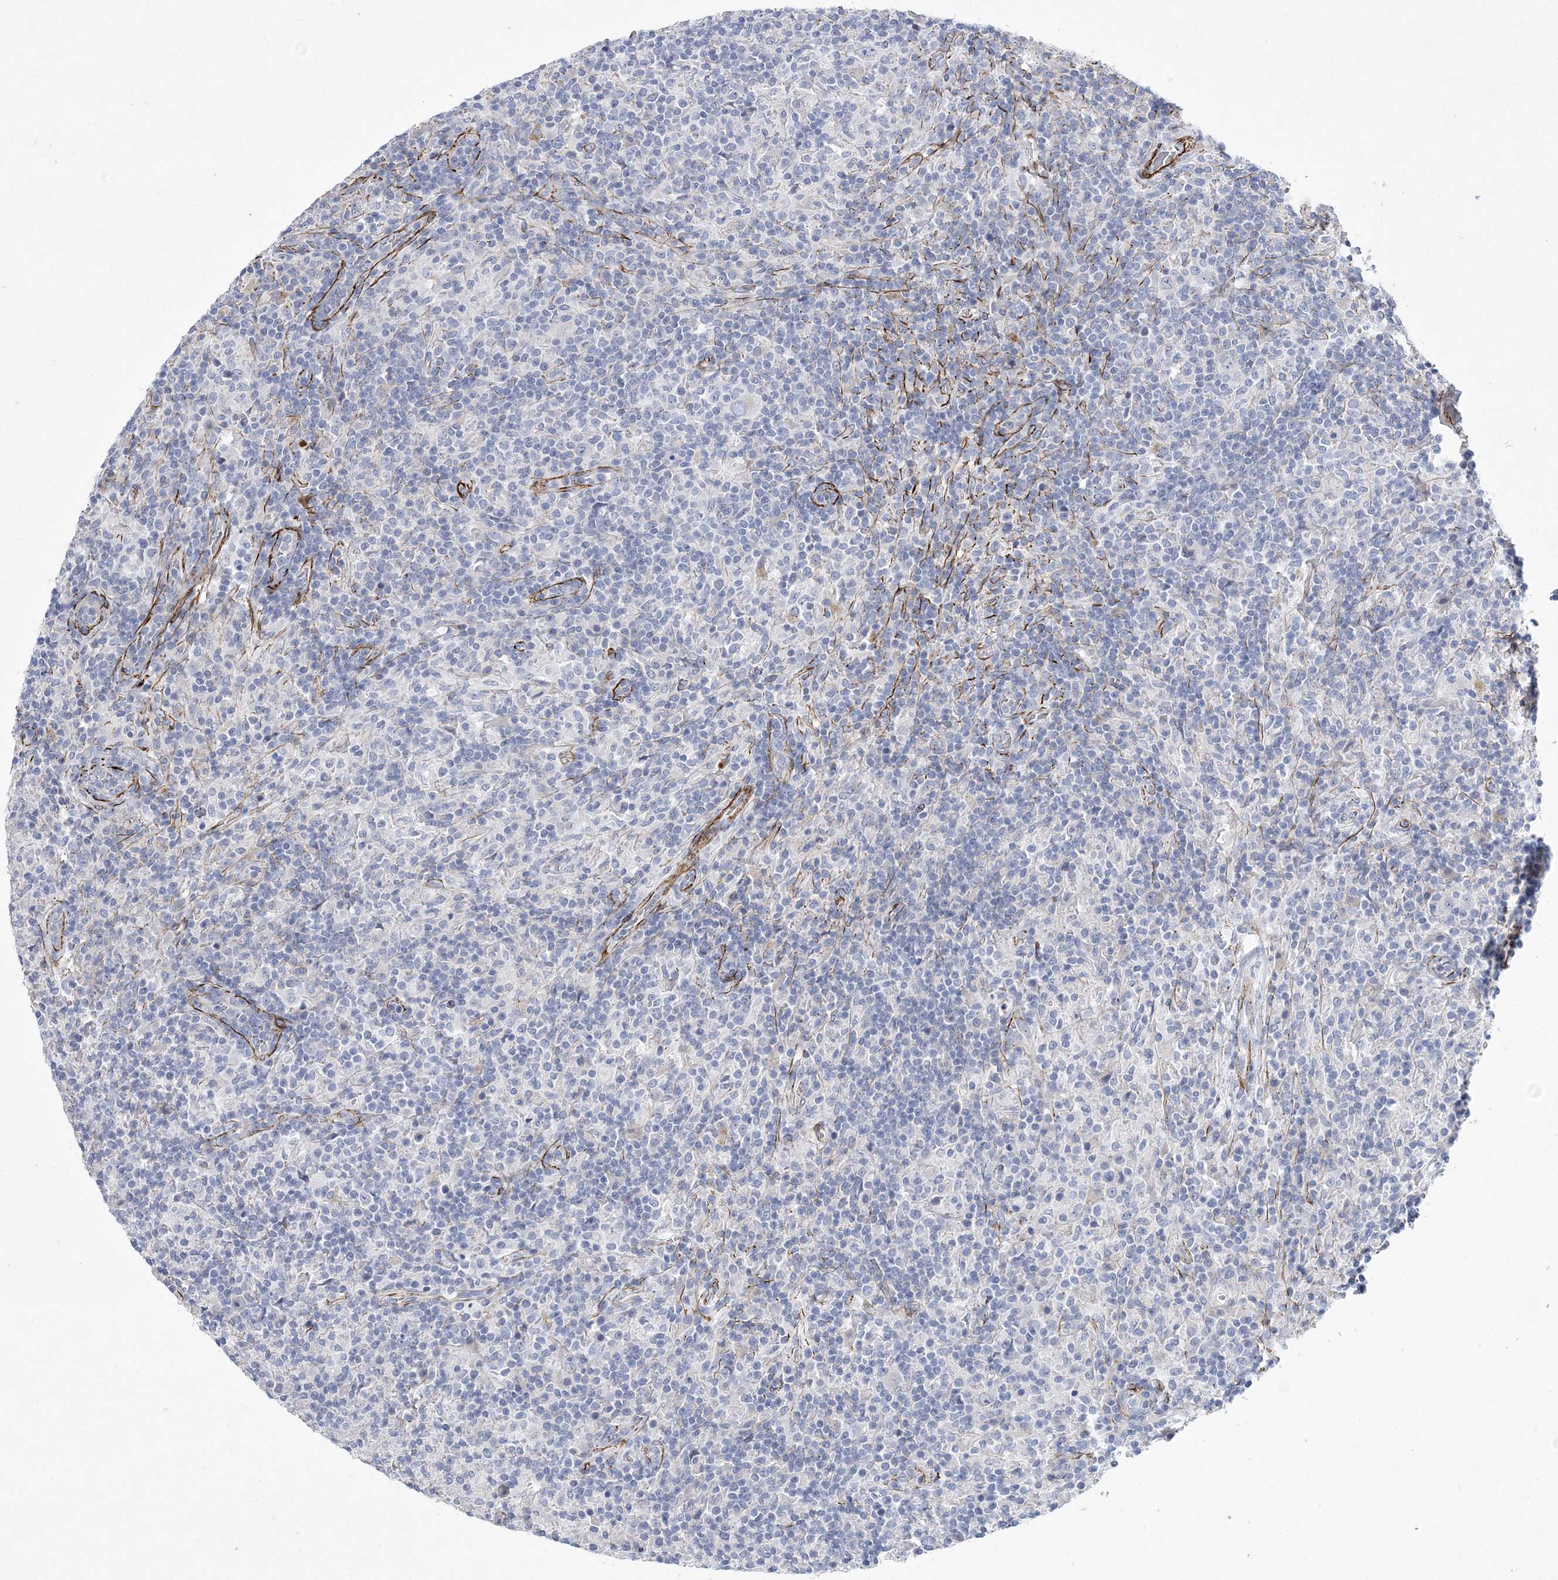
{"staining": {"intensity": "negative", "quantity": "none", "location": "none"}, "tissue": "lymphoma", "cell_type": "Tumor cells", "image_type": "cancer", "snomed": [{"axis": "morphology", "description": "Hodgkin's disease, NOS"}, {"axis": "topography", "description": "Lymph node"}], "caption": "Immunohistochemistry (IHC) of lymphoma exhibits no staining in tumor cells. Brightfield microscopy of immunohistochemistry stained with DAB (brown) and hematoxylin (blue), captured at high magnification.", "gene": "ARSJ", "patient": {"sex": "male", "age": 70}}